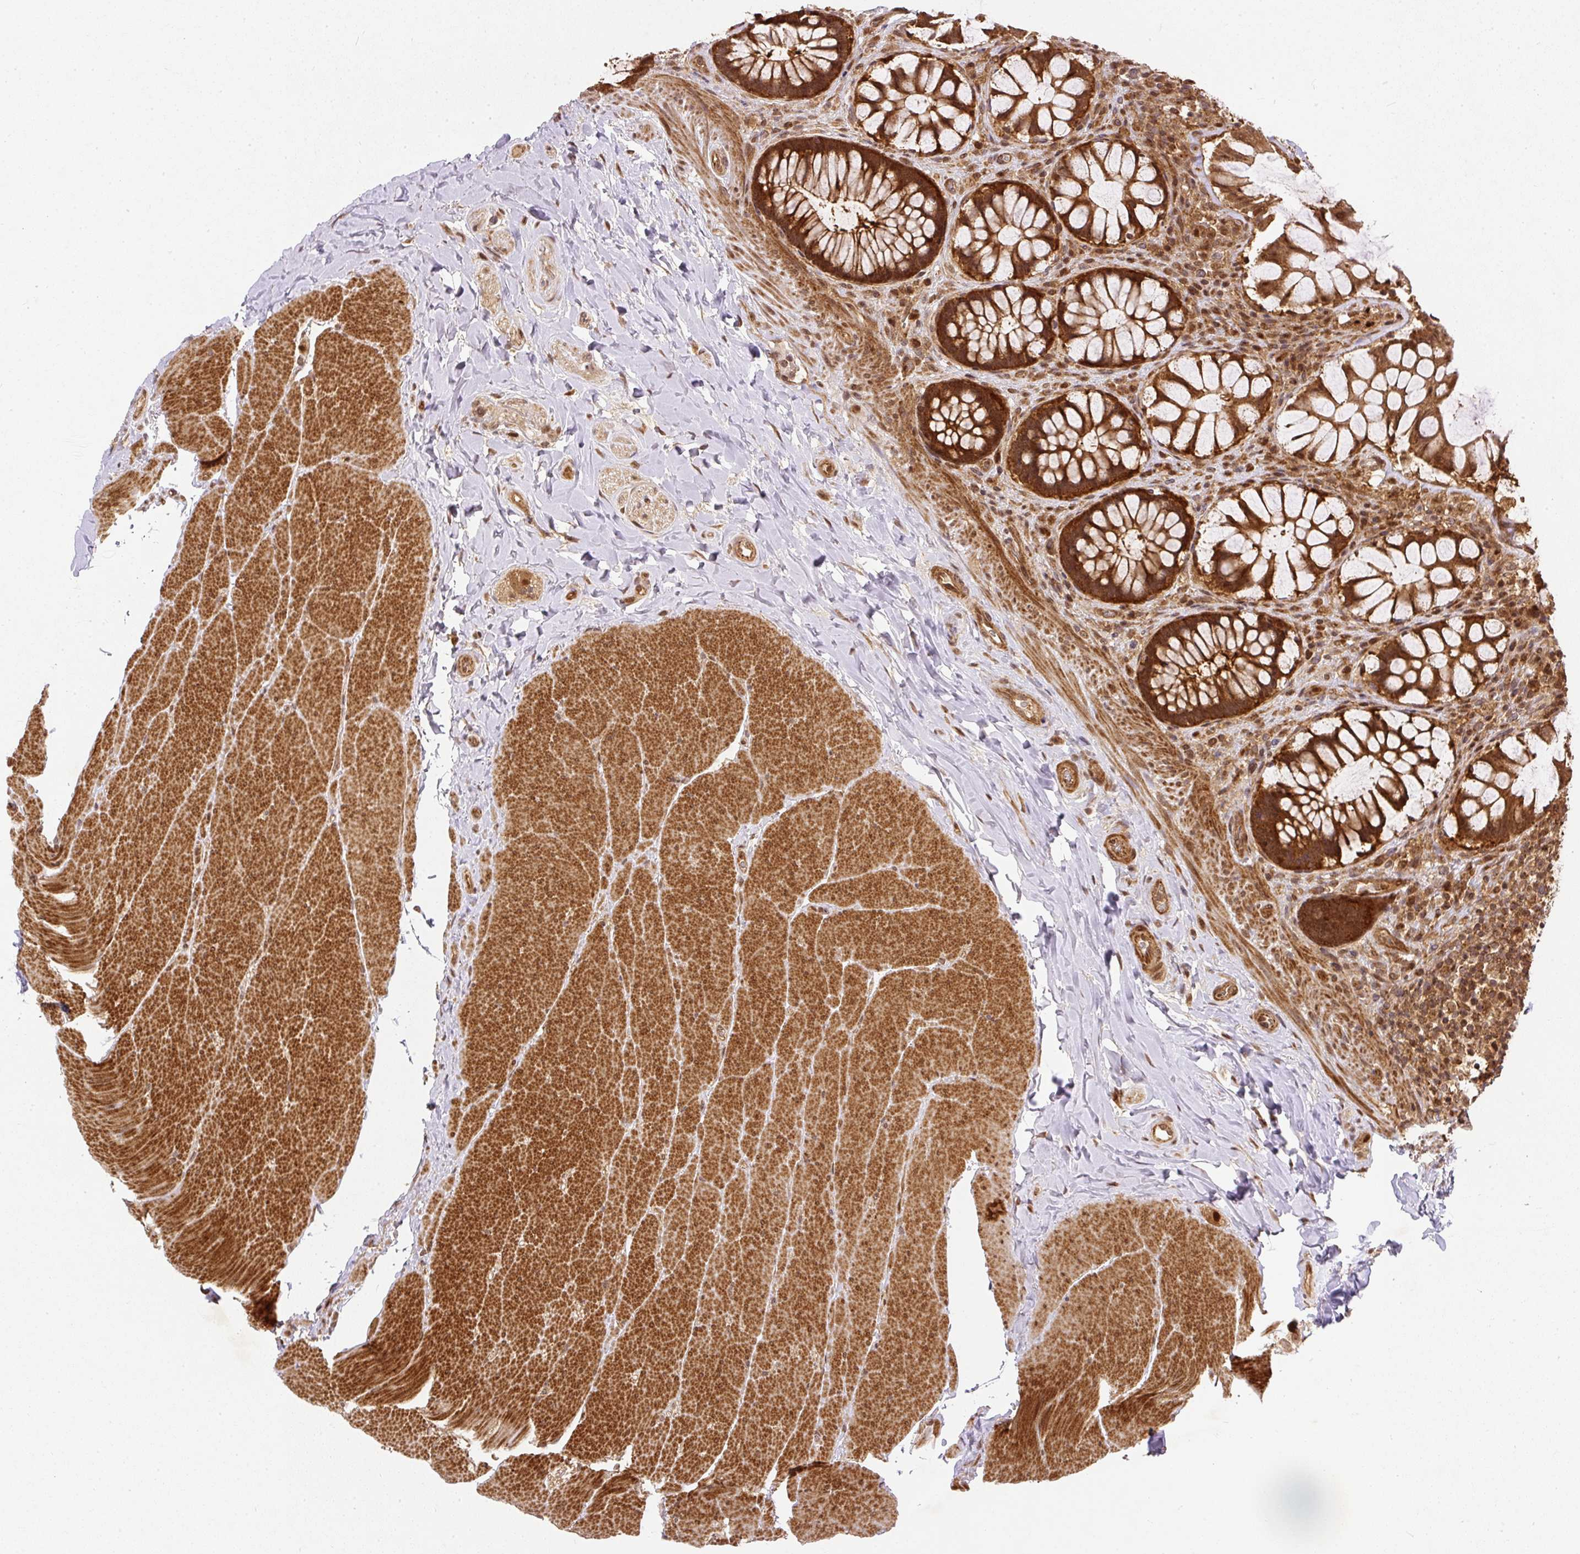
{"staining": {"intensity": "strong", "quantity": ">75%", "location": "cytoplasmic/membranous,nuclear"}, "tissue": "rectum", "cell_type": "Glandular cells", "image_type": "normal", "snomed": [{"axis": "morphology", "description": "Normal tissue, NOS"}, {"axis": "topography", "description": "Rectum"}], "caption": "Immunohistochemical staining of normal rectum demonstrates >75% levels of strong cytoplasmic/membranous,nuclear protein expression in approximately >75% of glandular cells. Nuclei are stained in blue.", "gene": "PSMD1", "patient": {"sex": "female", "age": 58}}